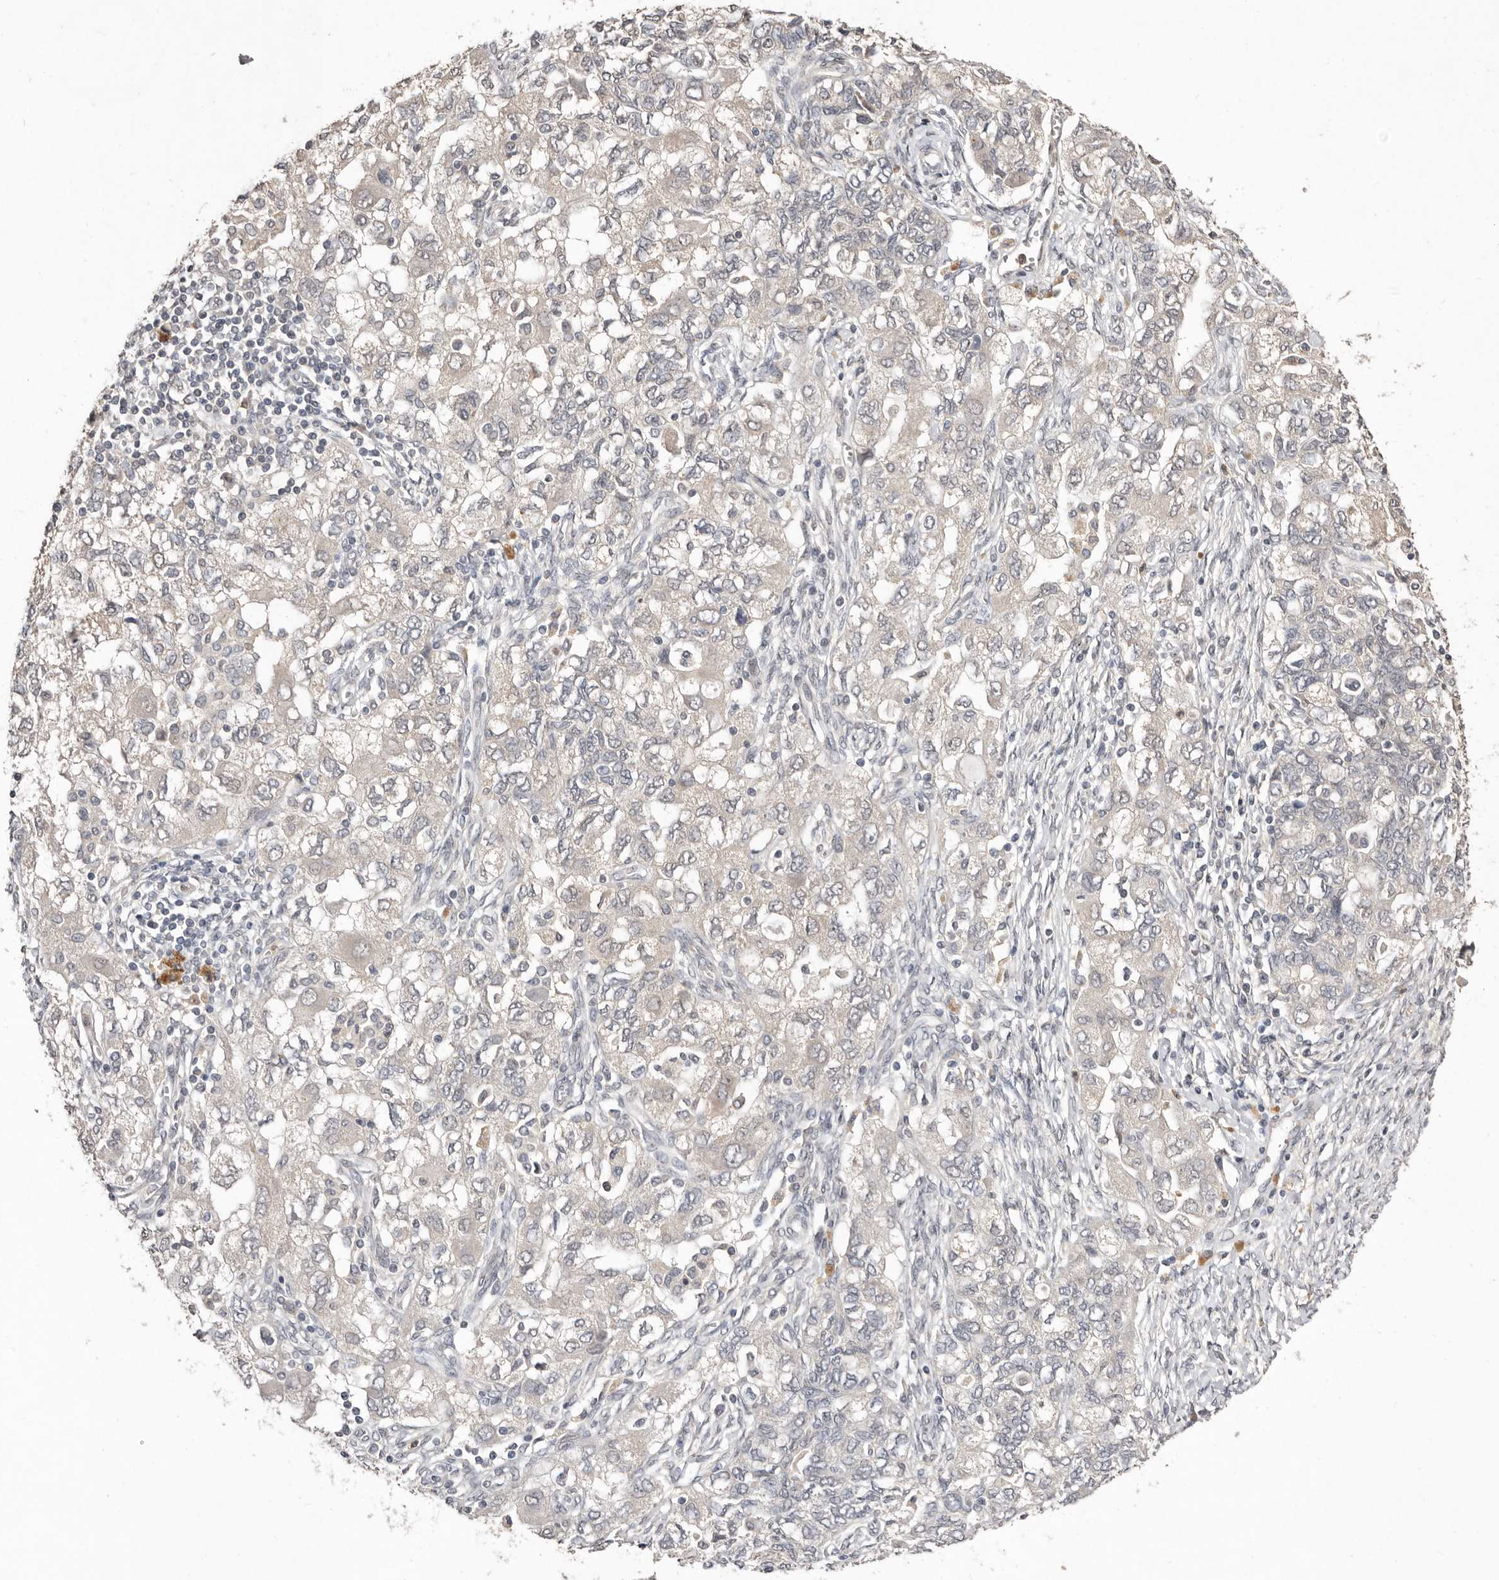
{"staining": {"intensity": "negative", "quantity": "none", "location": "none"}, "tissue": "ovarian cancer", "cell_type": "Tumor cells", "image_type": "cancer", "snomed": [{"axis": "morphology", "description": "Carcinoma, NOS"}, {"axis": "morphology", "description": "Cystadenocarcinoma, serous, NOS"}, {"axis": "topography", "description": "Ovary"}], "caption": "The image demonstrates no staining of tumor cells in serous cystadenocarcinoma (ovarian). (DAB immunohistochemistry (IHC) visualized using brightfield microscopy, high magnification).", "gene": "SULT1E1", "patient": {"sex": "female", "age": 69}}